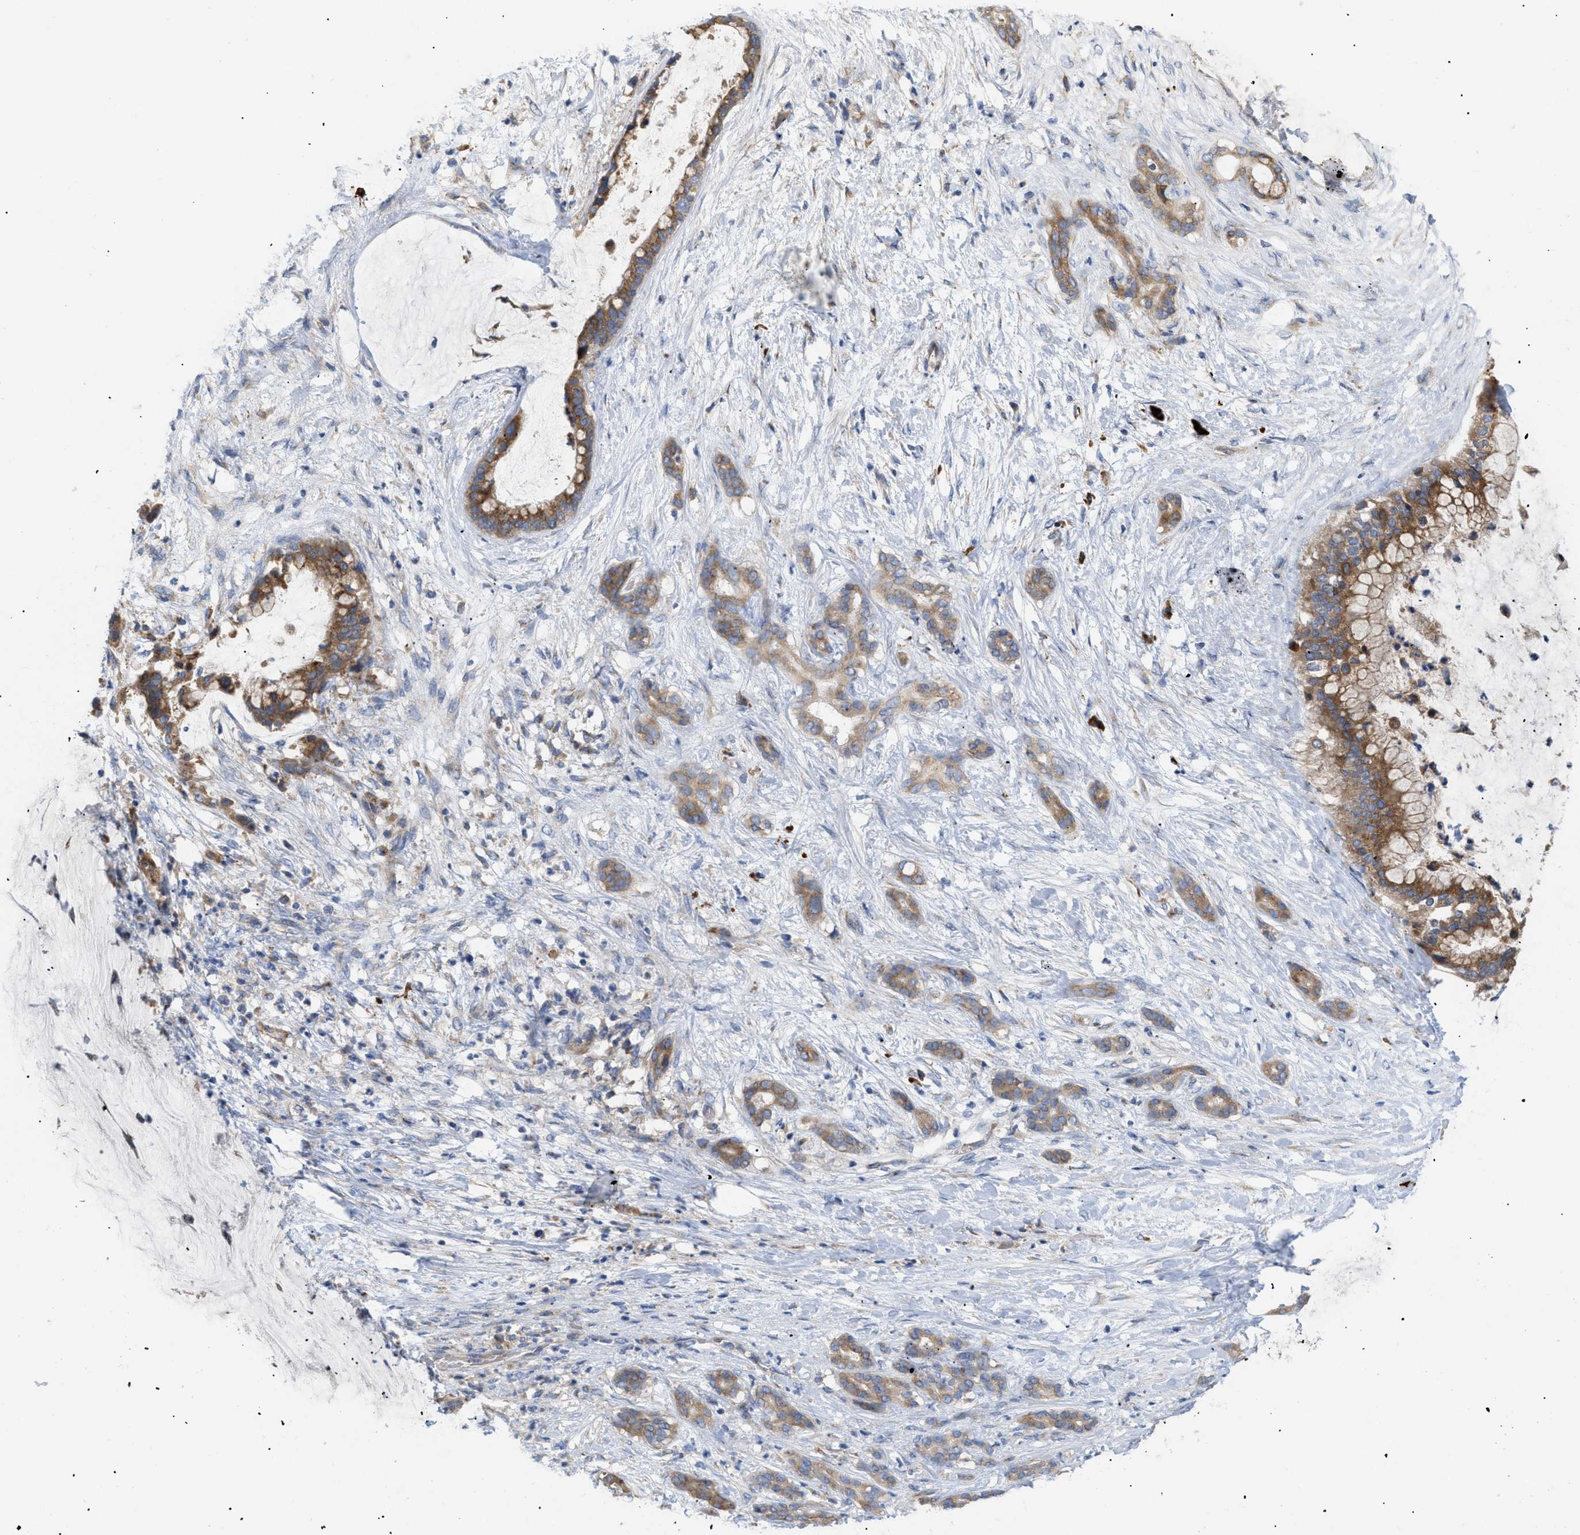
{"staining": {"intensity": "moderate", "quantity": ">75%", "location": "cytoplasmic/membranous"}, "tissue": "pancreatic cancer", "cell_type": "Tumor cells", "image_type": "cancer", "snomed": [{"axis": "morphology", "description": "Adenocarcinoma, NOS"}, {"axis": "topography", "description": "Pancreas"}], "caption": "A histopathology image of human adenocarcinoma (pancreatic) stained for a protein reveals moderate cytoplasmic/membranous brown staining in tumor cells.", "gene": "SLC50A1", "patient": {"sex": "male", "age": 41}}